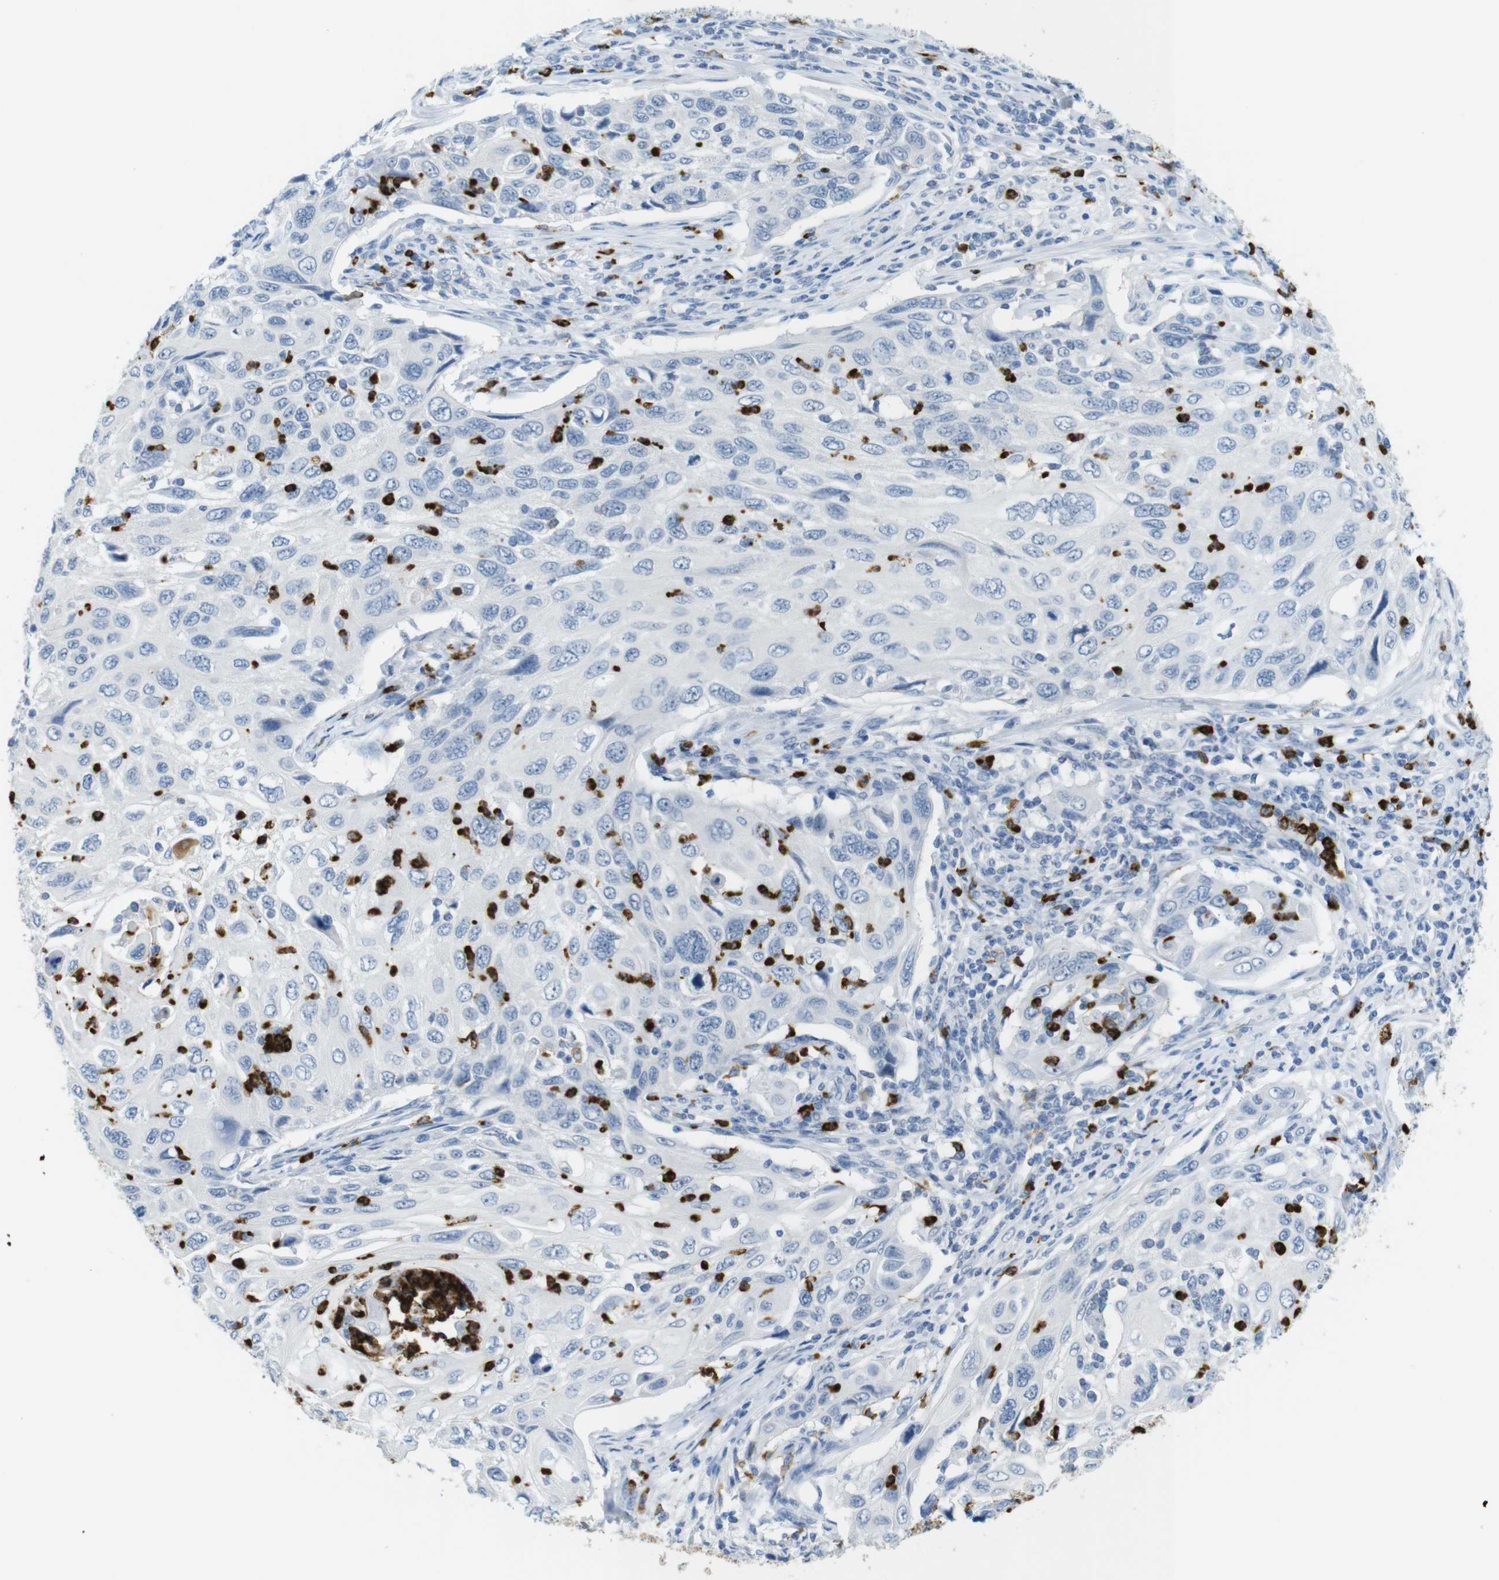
{"staining": {"intensity": "negative", "quantity": "none", "location": "none"}, "tissue": "cervical cancer", "cell_type": "Tumor cells", "image_type": "cancer", "snomed": [{"axis": "morphology", "description": "Squamous cell carcinoma, NOS"}, {"axis": "topography", "description": "Cervix"}], "caption": "Squamous cell carcinoma (cervical) stained for a protein using IHC shows no expression tumor cells.", "gene": "MCEMP1", "patient": {"sex": "female", "age": 70}}